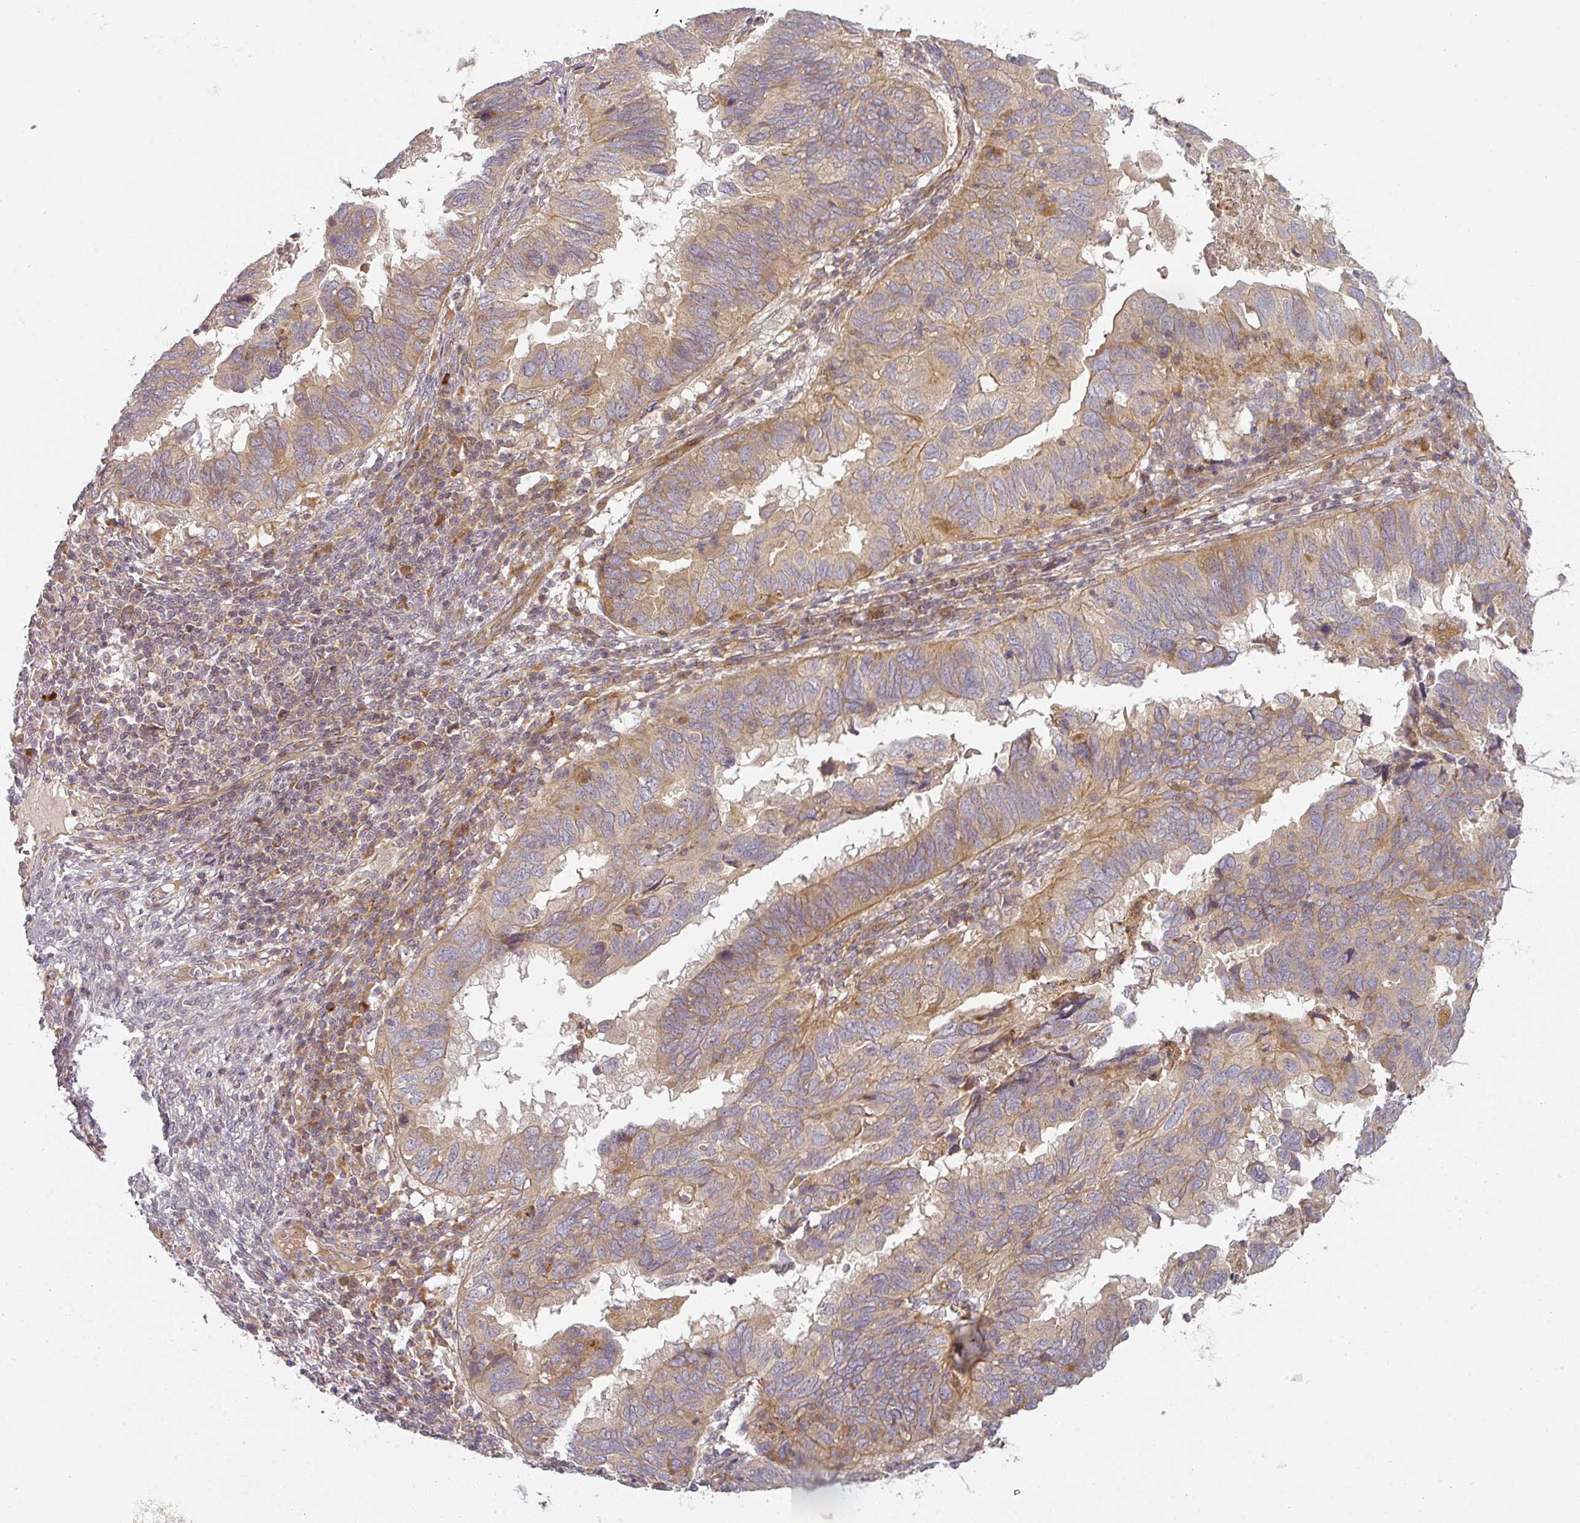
{"staining": {"intensity": "weak", "quantity": "25%-75%", "location": "cytoplasmic/membranous"}, "tissue": "endometrial cancer", "cell_type": "Tumor cells", "image_type": "cancer", "snomed": [{"axis": "morphology", "description": "Adenocarcinoma, NOS"}, {"axis": "topography", "description": "Uterus"}], "caption": "Endometrial cancer was stained to show a protein in brown. There is low levels of weak cytoplasmic/membranous staining in about 25%-75% of tumor cells.", "gene": "CNOT1", "patient": {"sex": "female", "age": 77}}